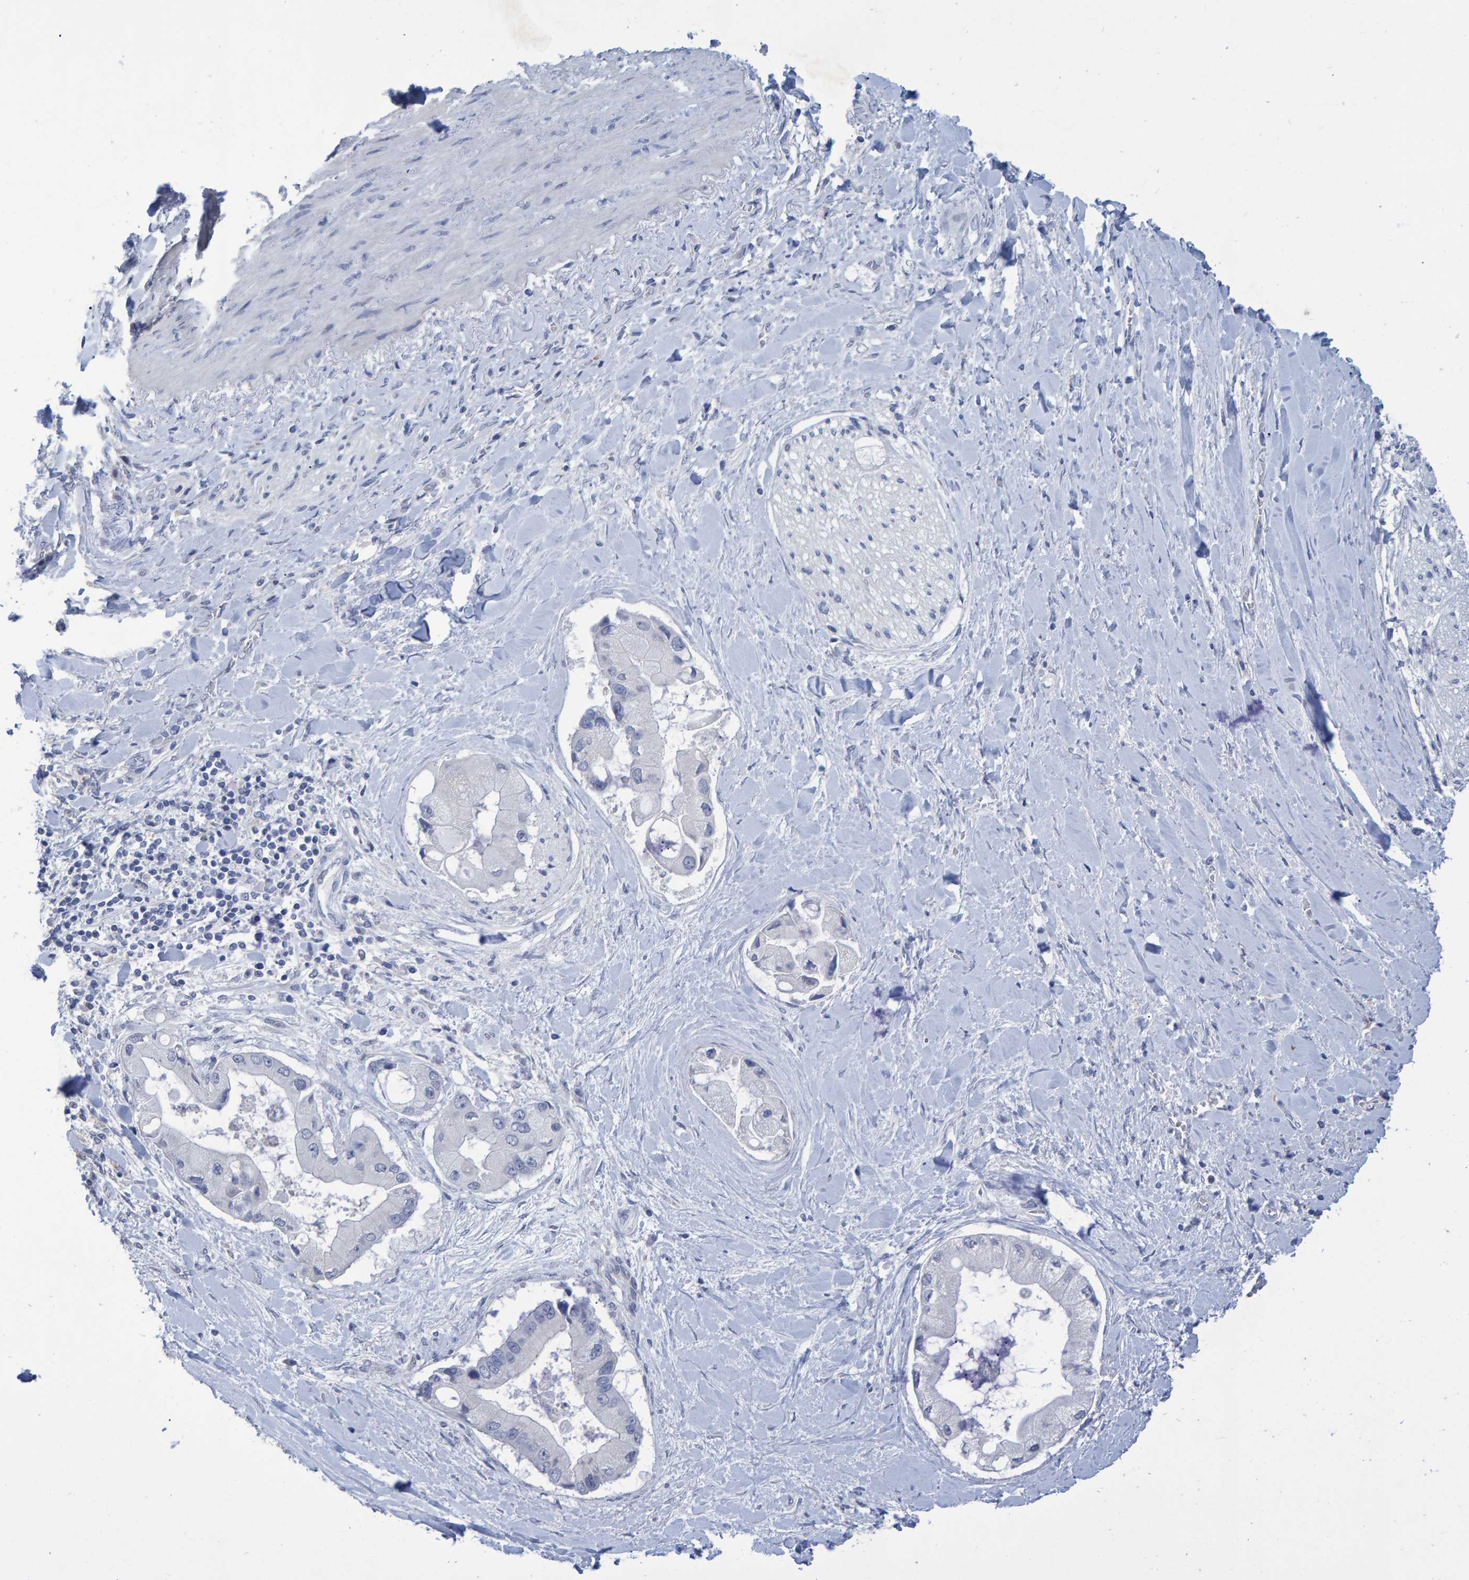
{"staining": {"intensity": "negative", "quantity": "none", "location": "none"}, "tissue": "liver cancer", "cell_type": "Tumor cells", "image_type": "cancer", "snomed": [{"axis": "morphology", "description": "Cholangiocarcinoma"}, {"axis": "topography", "description": "Liver"}], "caption": "Tumor cells show no significant expression in liver cholangiocarcinoma.", "gene": "PROCA1", "patient": {"sex": "male", "age": 50}}